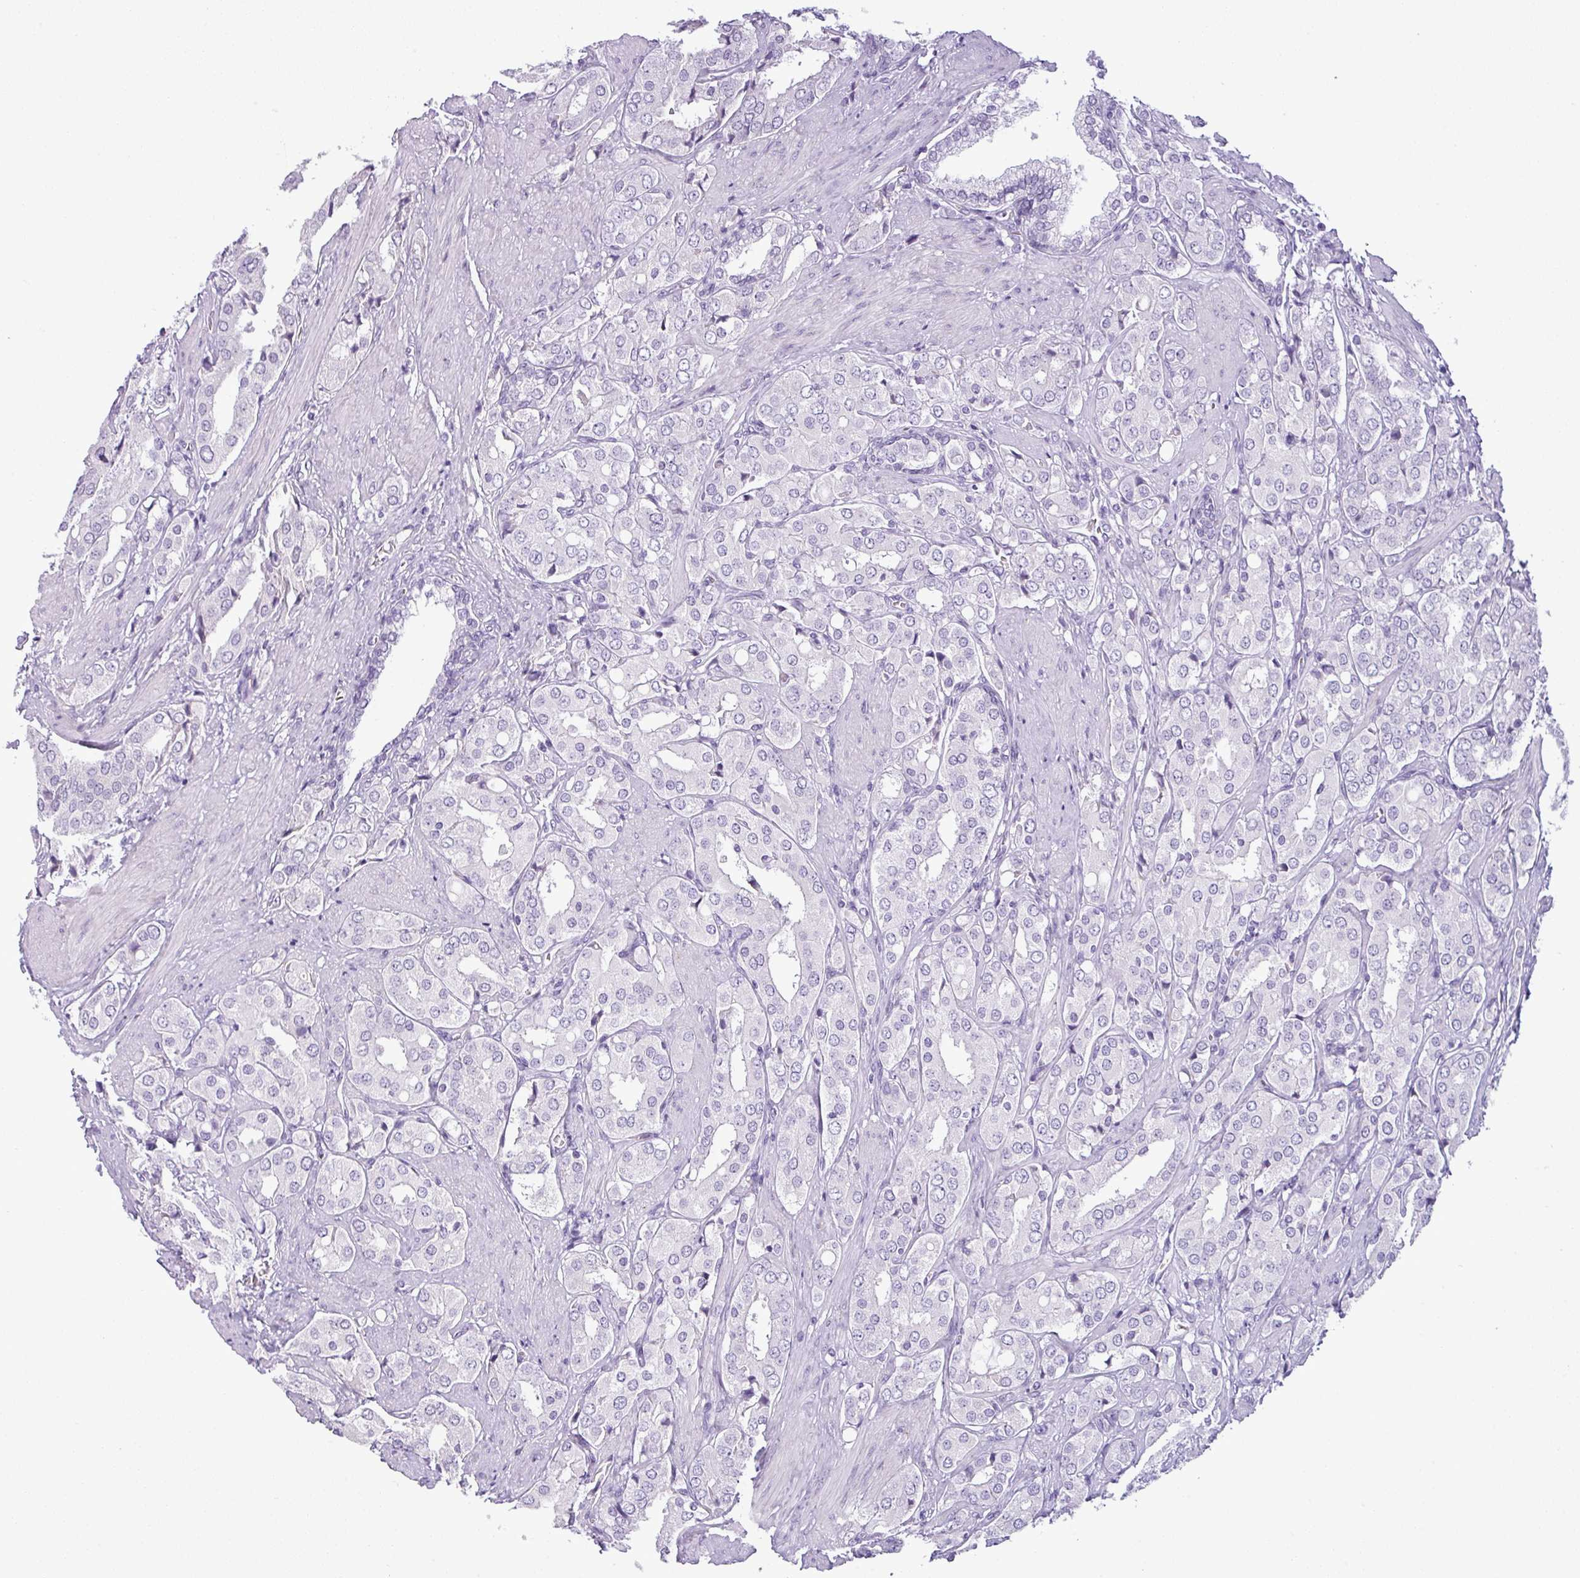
{"staining": {"intensity": "negative", "quantity": "none", "location": "none"}, "tissue": "prostate cancer", "cell_type": "Tumor cells", "image_type": "cancer", "snomed": [{"axis": "morphology", "description": "Adenocarcinoma, High grade"}, {"axis": "topography", "description": "Prostate"}], "caption": "High-grade adenocarcinoma (prostate) stained for a protein using immunohistochemistry shows no expression tumor cells.", "gene": "CDH16", "patient": {"sex": "male", "age": 71}}